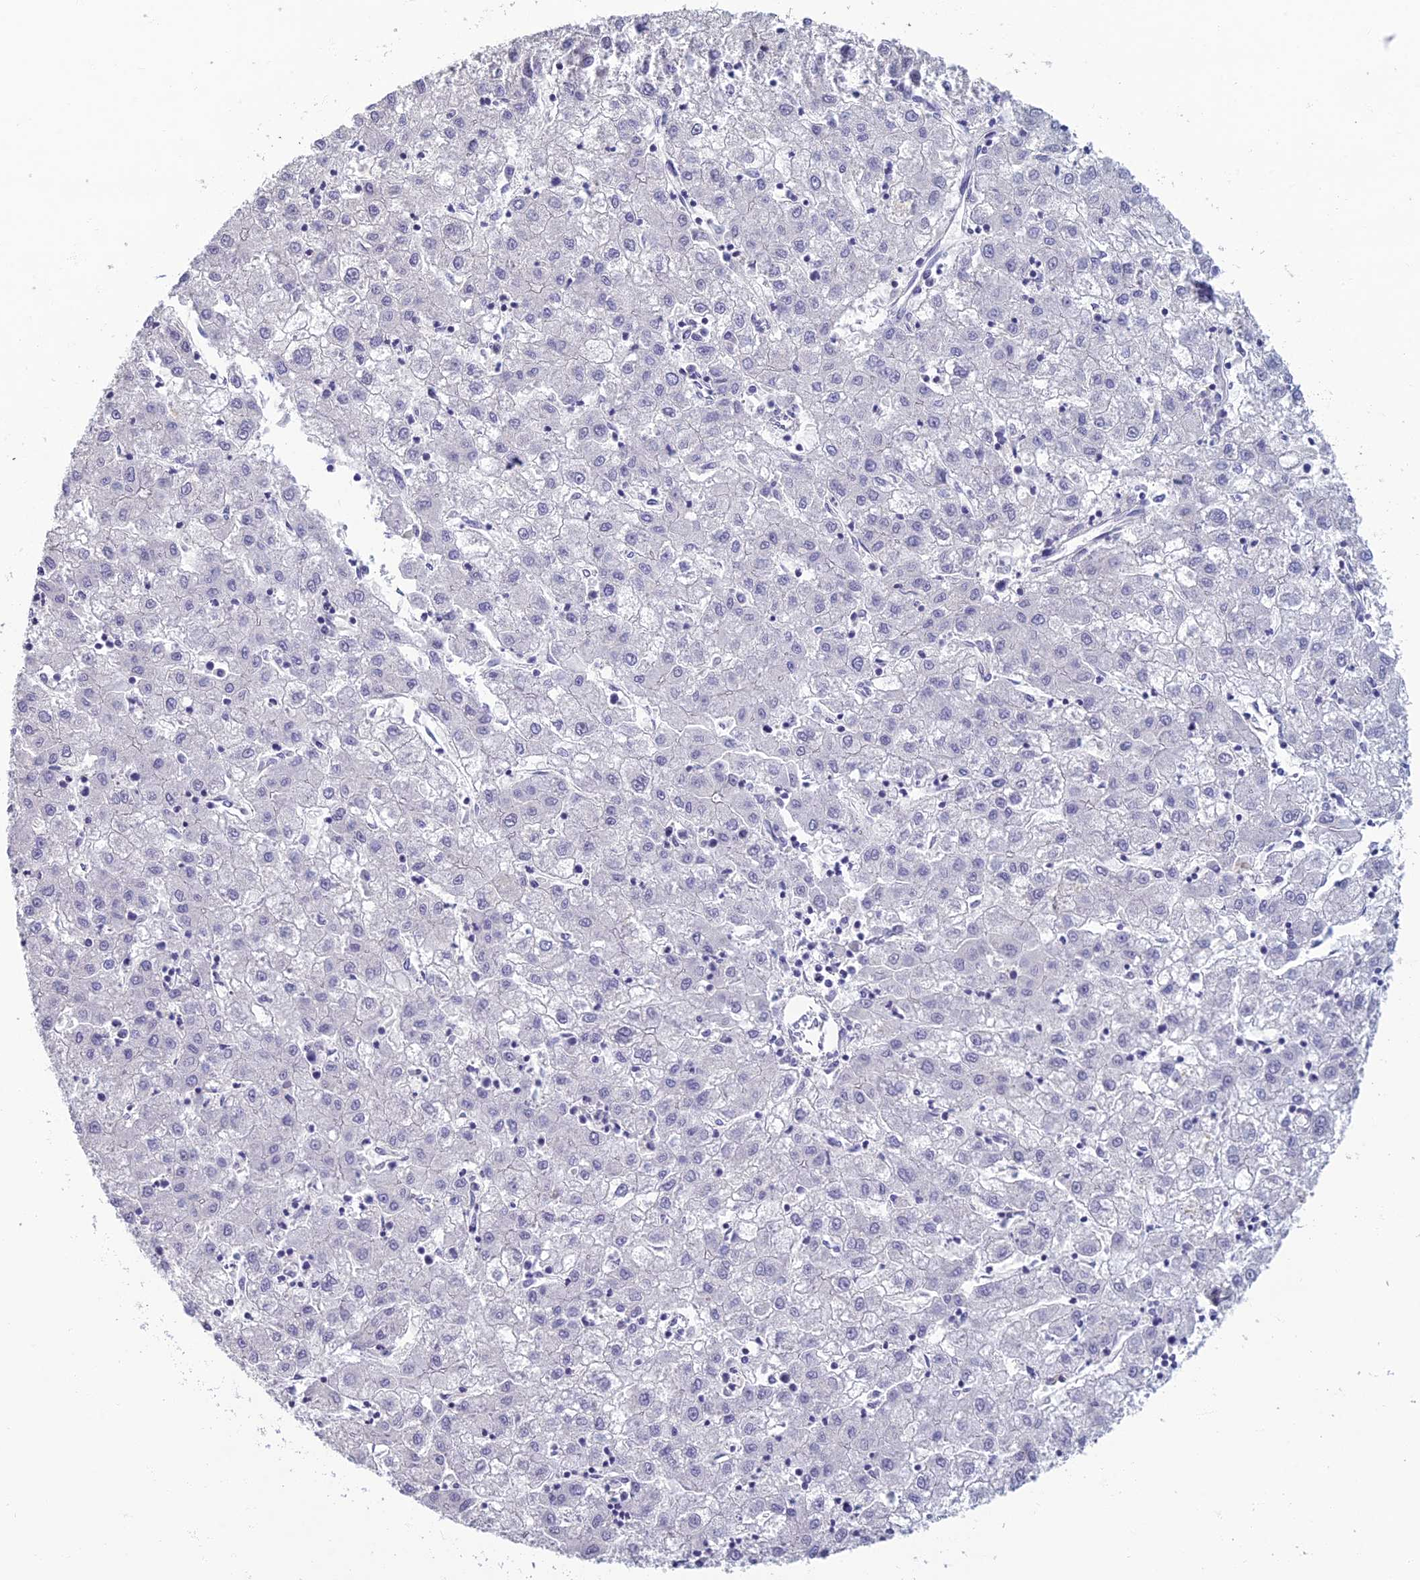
{"staining": {"intensity": "negative", "quantity": "none", "location": "none"}, "tissue": "liver cancer", "cell_type": "Tumor cells", "image_type": "cancer", "snomed": [{"axis": "morphology", "description": "Carcinoma, Hepatocellular, NOS"}, {"axis": "topography", "description": "Liver"}], "caption": "Protein analysis of hepatocellular carcinoma (liver) demonstrates no significant expression in tumor cells. (Stains: DAB (3,3'-diaminobenzidine) IHC with hematoxylin counter stain, Microscopy: brightfield microscopy at high magnification).", "gene": "NEURL1", "patient": {"sex": "male", "age": 72}}